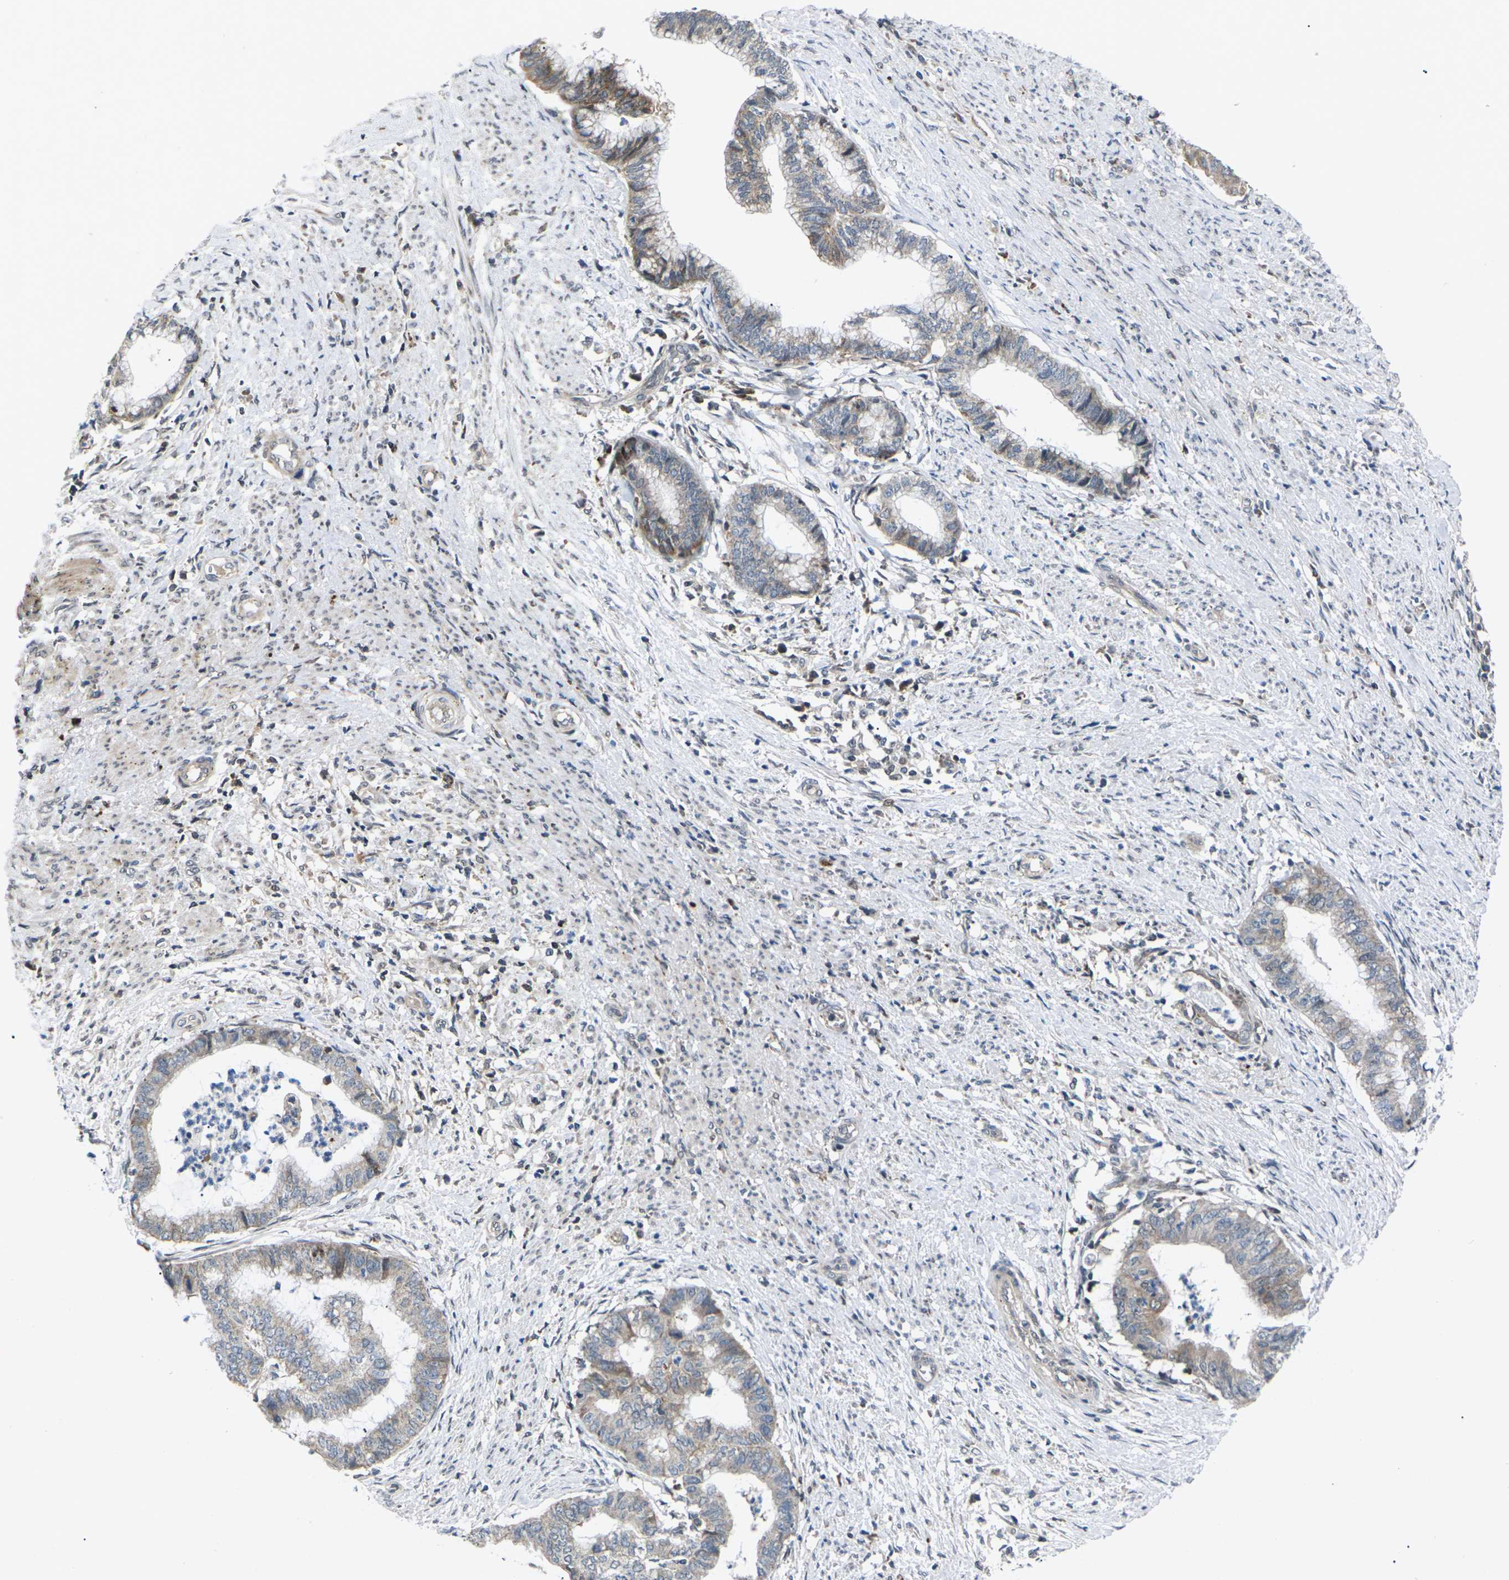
{"staining": {"intensity": "moderate", "quantity": "25%-75%", "location": "cytoplasmic/membranous"}, "tissue": "endometrial cancer", "cell_type": "Tumor cells", "image_type": "cancer", "snomed": [{"axis": "morphology", "description": "Necrosis, NOS"}, {"axis": "morphology", "description": "Adenocarcinoma, NOS"}, {"axis": "topography", "description": "Endometrium"}], "caption": "Immunohistochemical staining of endometrial cancer exhibits moderate cytoplasmic/membranous protein staining in approximately 25%-75% of tumor cells. (Stains: DAB (3,3'-diaminobenzidine) in brown, nuclei in blue, Microscopy: brightfield microscopy at high magnification).", "gene": "RPS6KA3", "patient": {"sex": "female", "age": 79}}